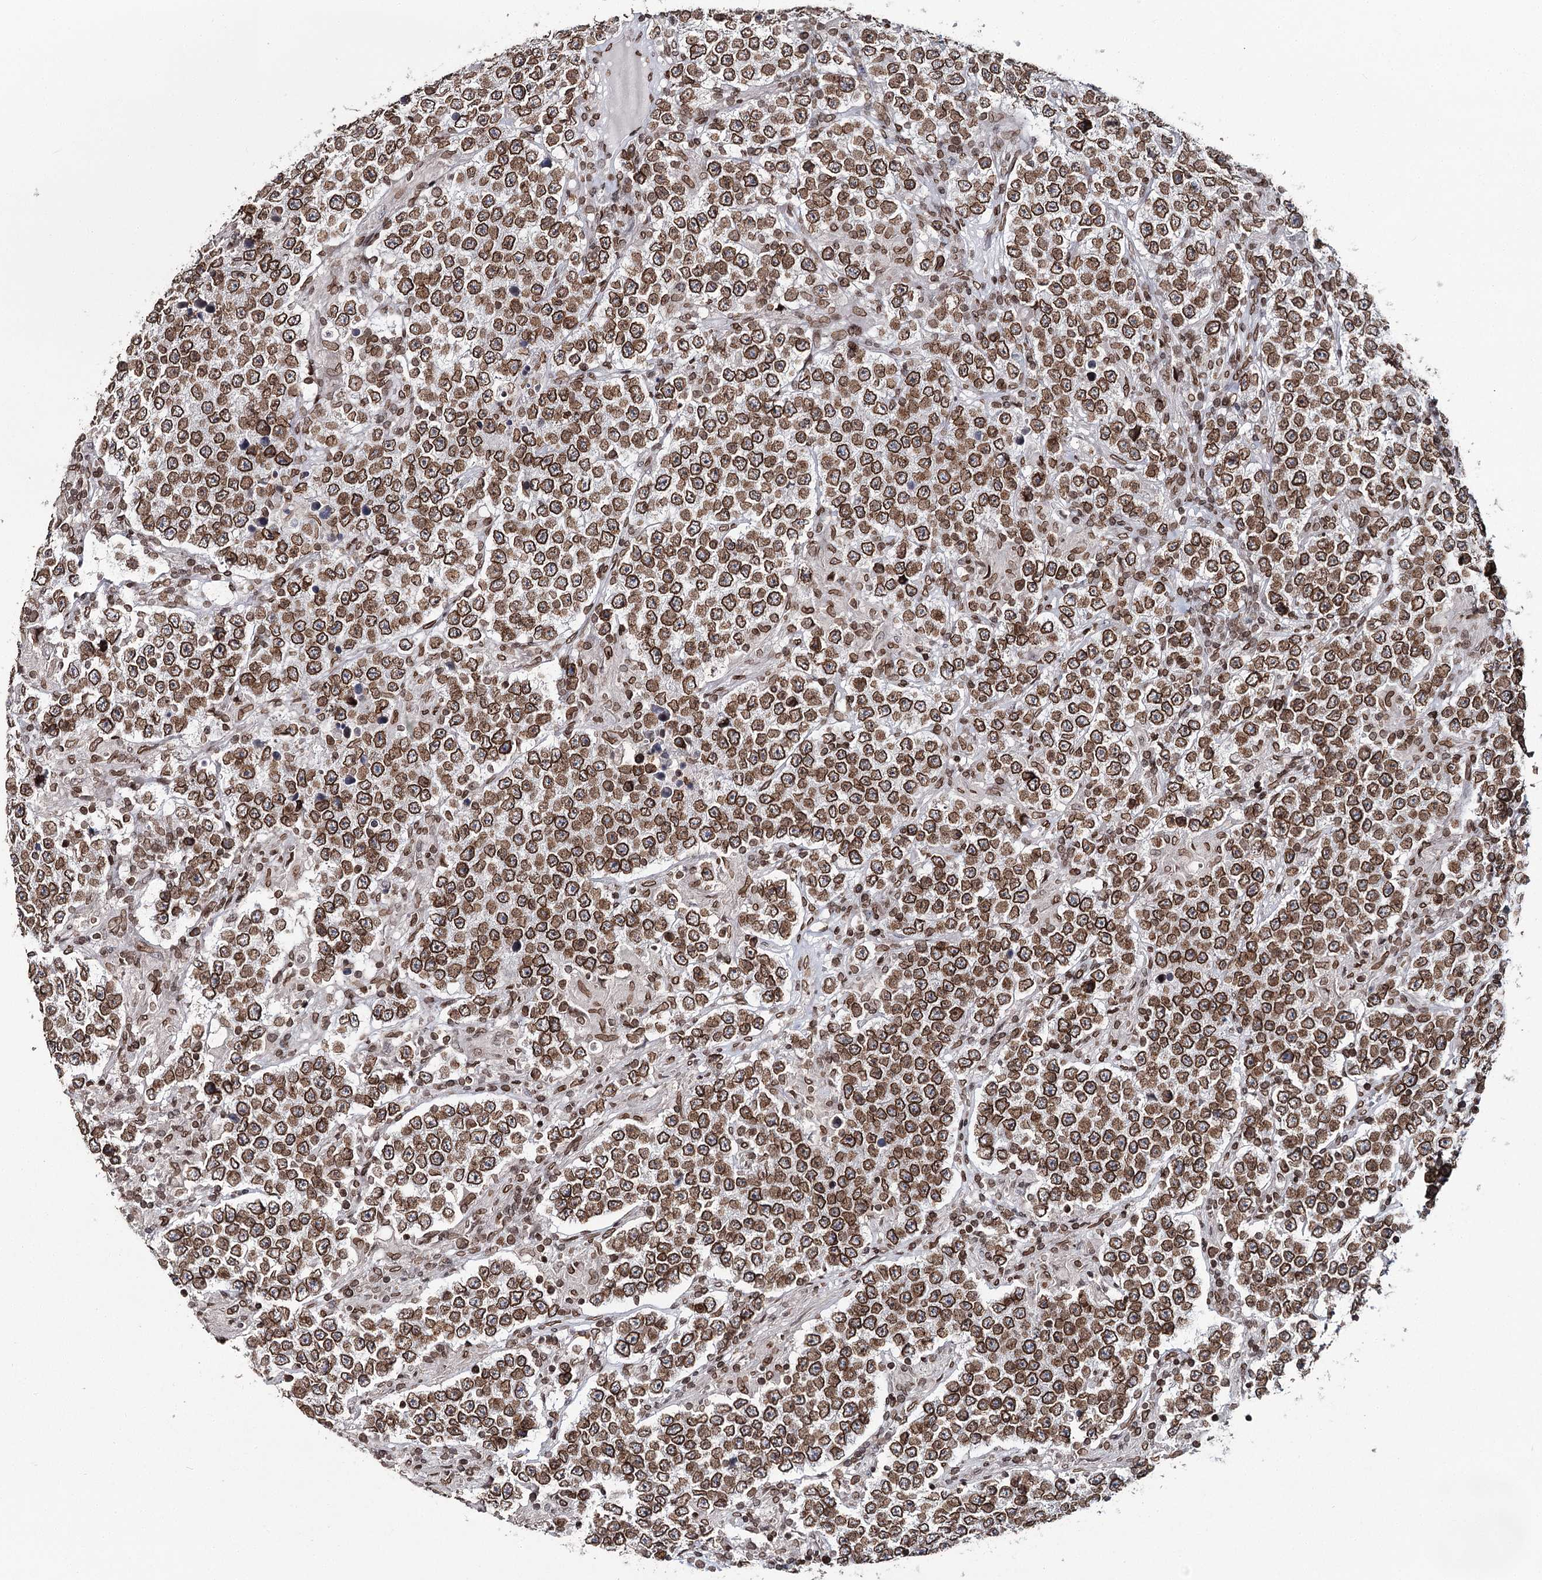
{"staining": {"intensity": "strong", "quantity": ">75%", "location": "cytoplasmic/membranous,nuclear"}, "tissue": "testis cancer", "cell_type": "Tumor cells", "image_type": "cancer", "snomed": [{"axis": "morphology", "description": "Normal tissue, NOS"}, {"axis": "morphology", "description": "Urothelial carcinoma, High grade"}, {"axis": "morphology", "description": "Seminoma, NOS"}, {"axis": "morphology", "description": "Carcinoma, Embryonal, NOS"}, {"axis": "topography", "description": "Urinary bladder"}, {"axis": "topography", "description": "Testis"}], "caption": "This is an image of IHC staining of embryonal carcinoma (testis), which shows strong staining in the cytoplasmic/membranous and nuclear of tumor cells.", "gene": "KIAA0930", "patient": {"sex": "male", "age": 41}}